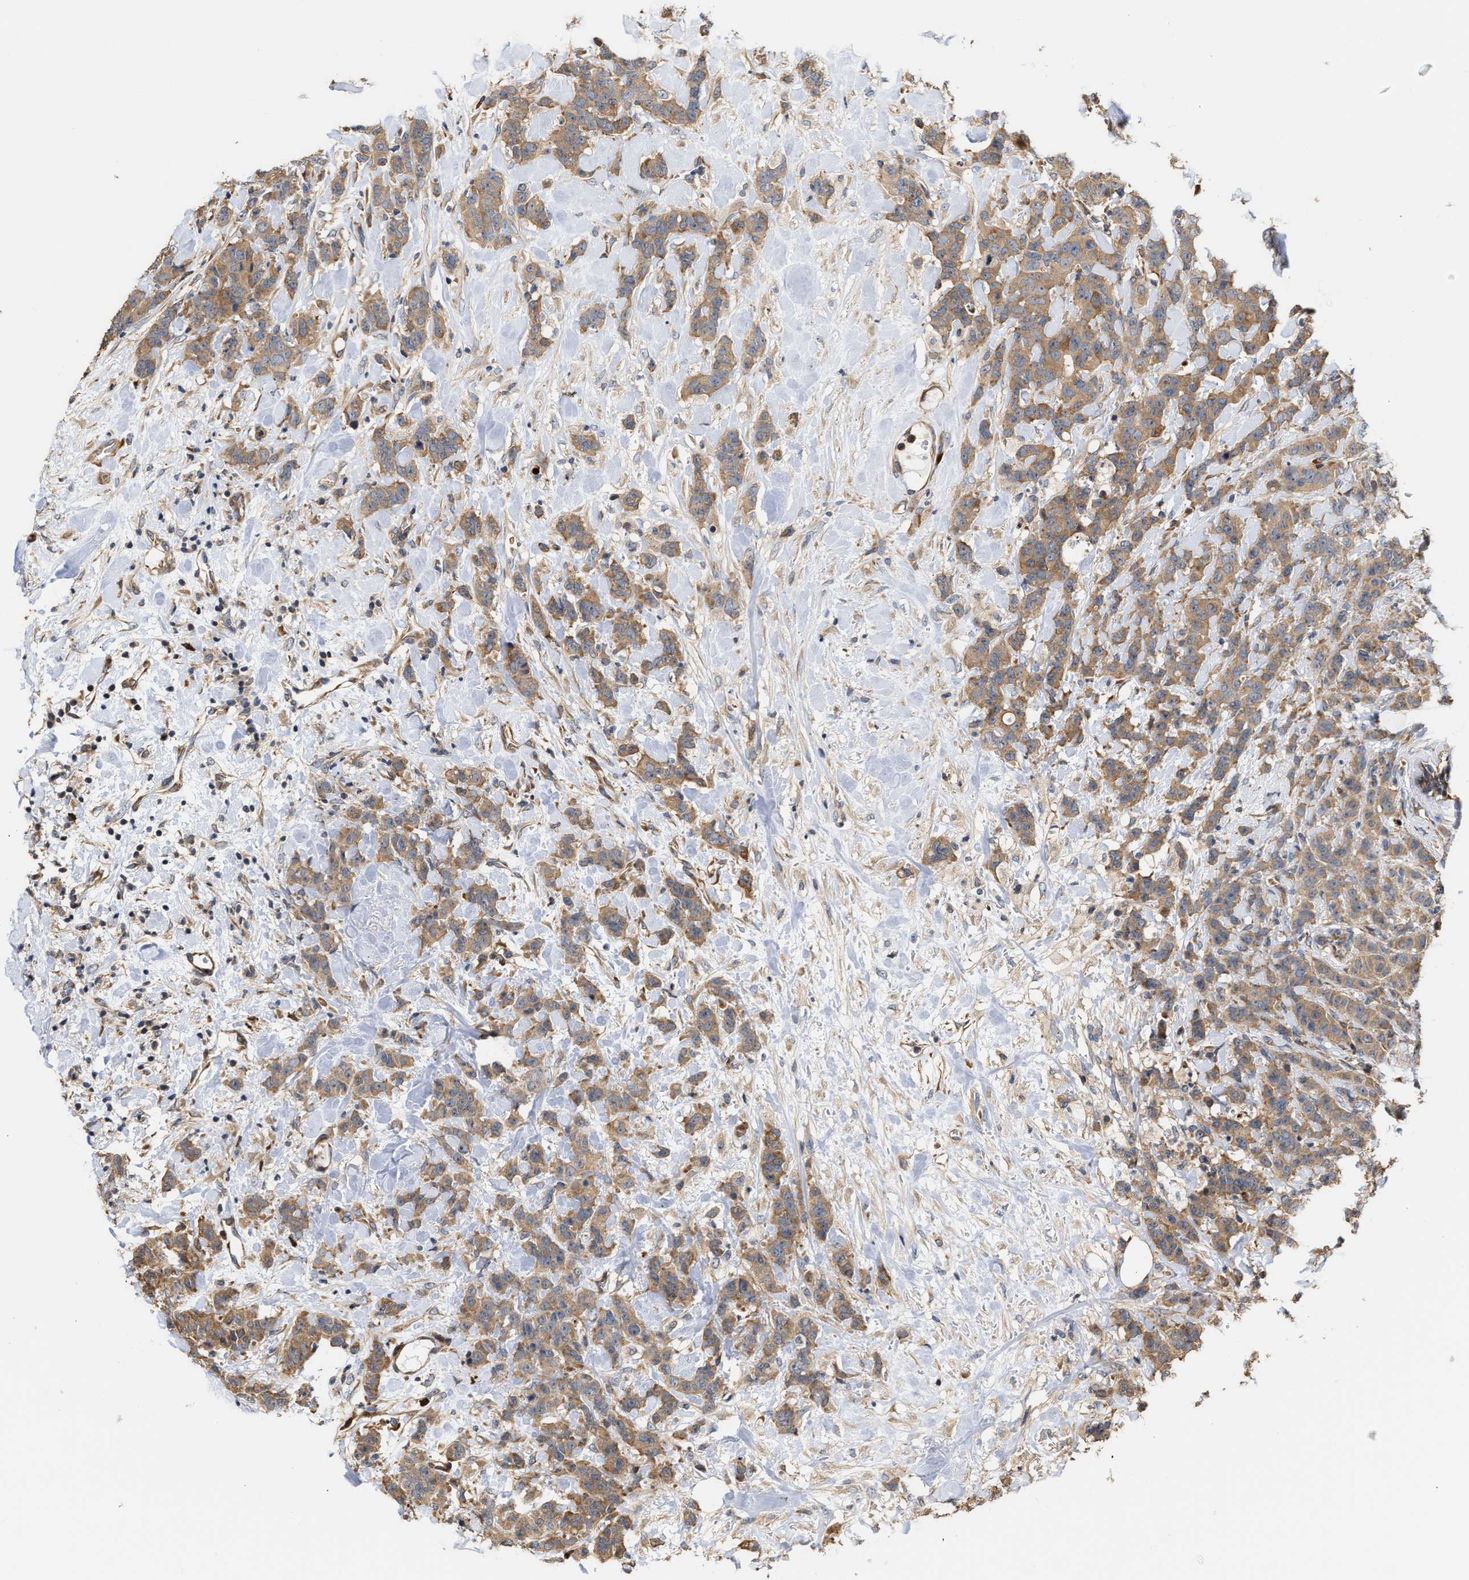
{"staining": {"intensity": "moderate", "quantity": ">75%", "location": "cytoplasmic/membranous"}, "tissue": "breast cancer", "cell_type": "Tumor cells", "image_type": "cancer", "snomed": [{"axis": "morphology", "description": "Normal tissue, NOS"}, {"axis": "morphology", "description": "Duct carcinoma"}, {"axis": "topography", "description": "Breast"}], "caption": "IHC image of neoplastic tissue: breast infiltrating ductal carcinoma stained using immunohistochemistry (IHC) shows medium levels of moderate protein expression localized specifically in the cytoplasmic/membranous of tumor cells, appearing as a cytoplasmic/membranous brown color.", "gene": "CLIP2", "patient": {"sex": "female", "age": 40}}